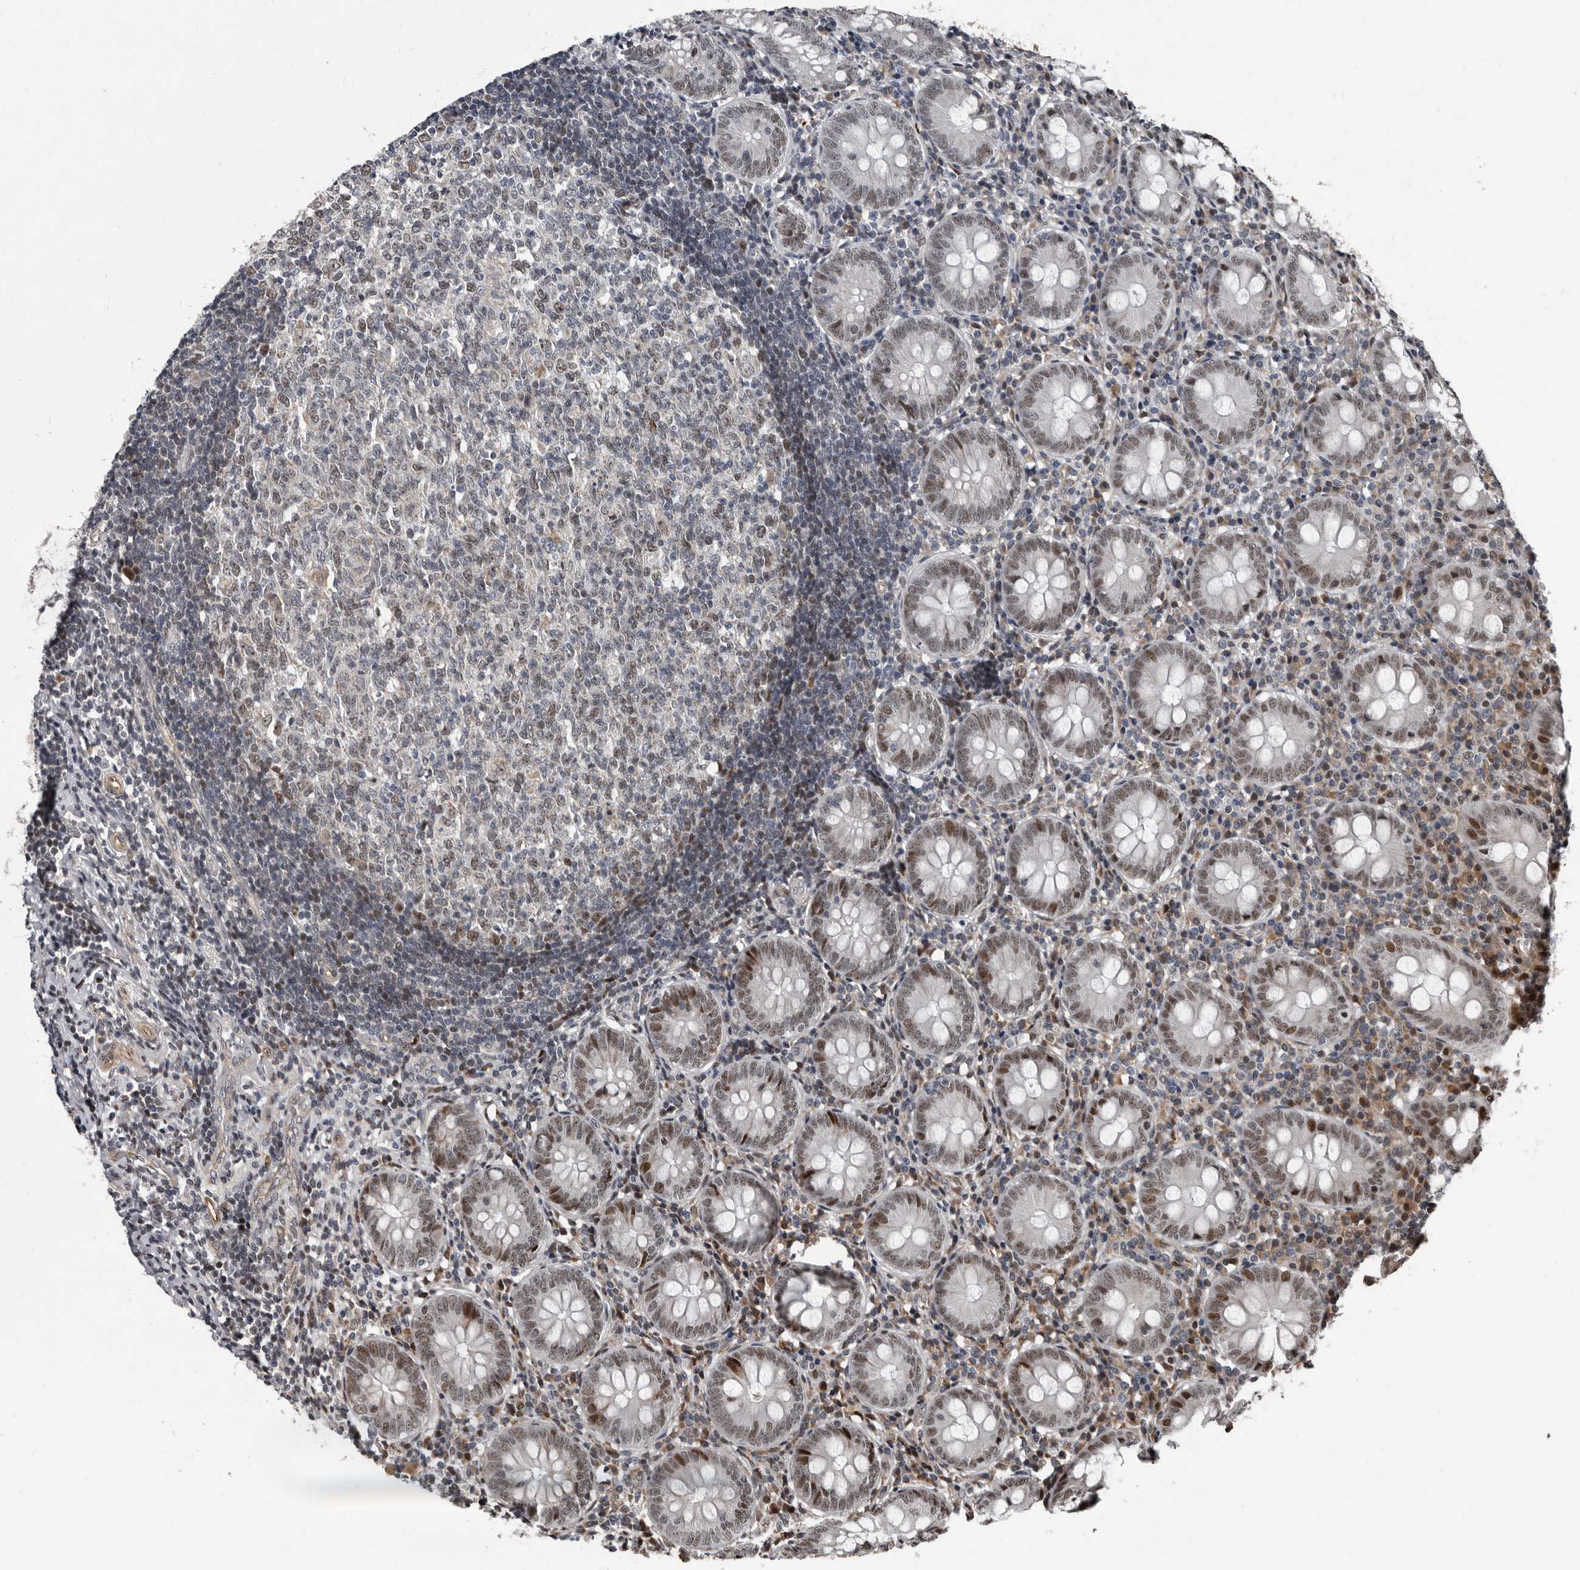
{"staining": {"intensity": "moderate", "quantity": ">75%", "location": "nuclear"}, "tissue": "appendix", "cell_type": "Glandular cells", "image_type": "normal", "snomed": [{"axis": "morphology", "description": "Normal tissue, NOS"}, {"axis": "topography", "description": "Appendix"}], "caption": "Immunohistochemistry (IHC) micrograph of benign human appendix stained for a protein (brown), which exhibits medium levels of moderate nuclear expression in approximately >75% of glandular cells.", "gene": "CHD1L", "patient": {"sex": "female", "age": 54}}